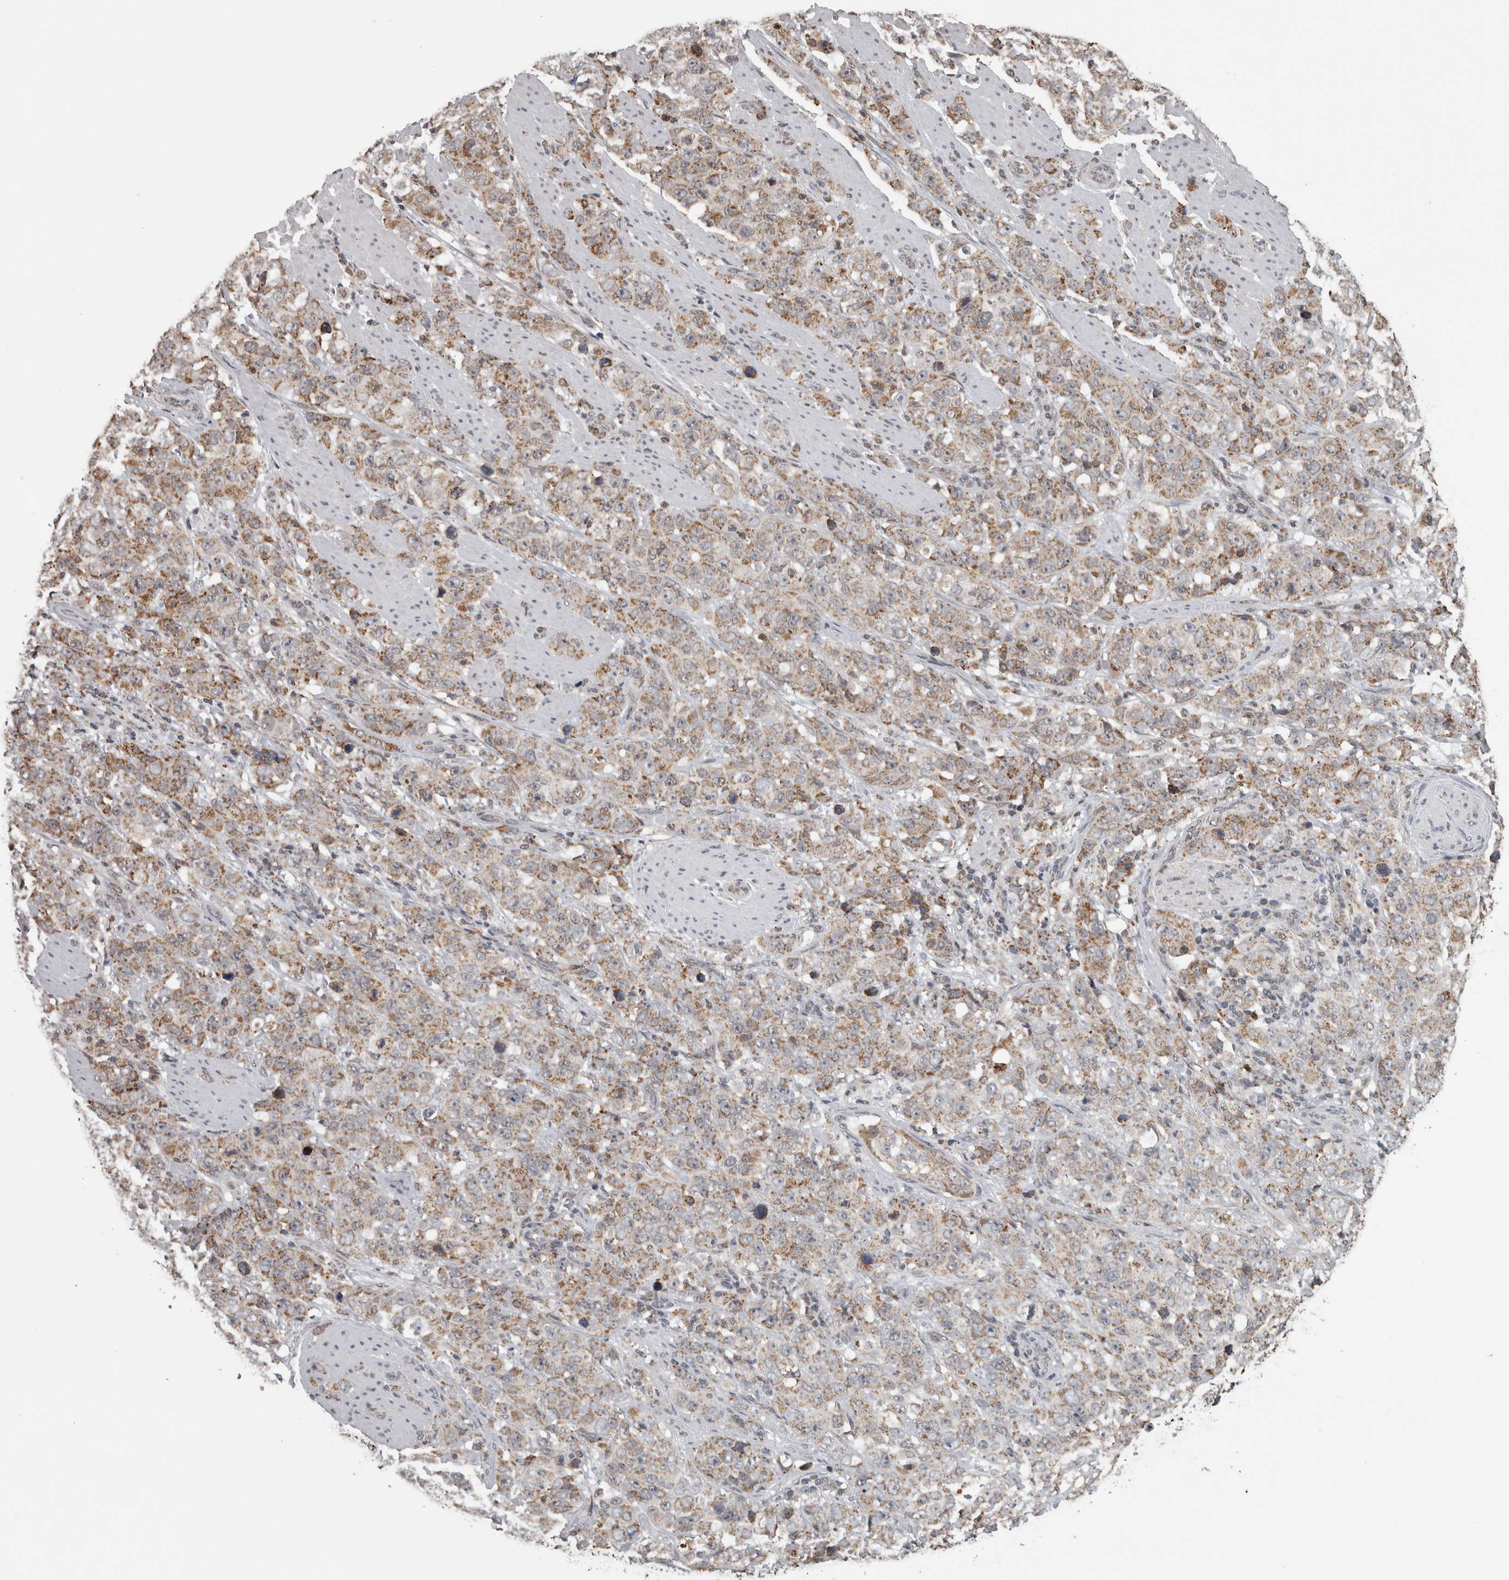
{"staining": {"intensity": "weak", "quantity": ">75%", "location": "cytoplasmic/membranous"}, "tissue": "stomach cancer", "cell_type": "Tumor cells", "image_type": "cancer", "snomed": [{"axis": "morphology", "description": "Adenocarcinoma, NOS"}, {"axis": "topography", "description": "Stomach"}], "caption": "About >75% of tumor cells in human adenocarcinoma (stomach) exhibit weak cytoplasmic/membranous protein staining as visualized by brown immunohistochemical staining.", "gene": "OR2K2", "patient": {"sex": "male", "age": 48}}